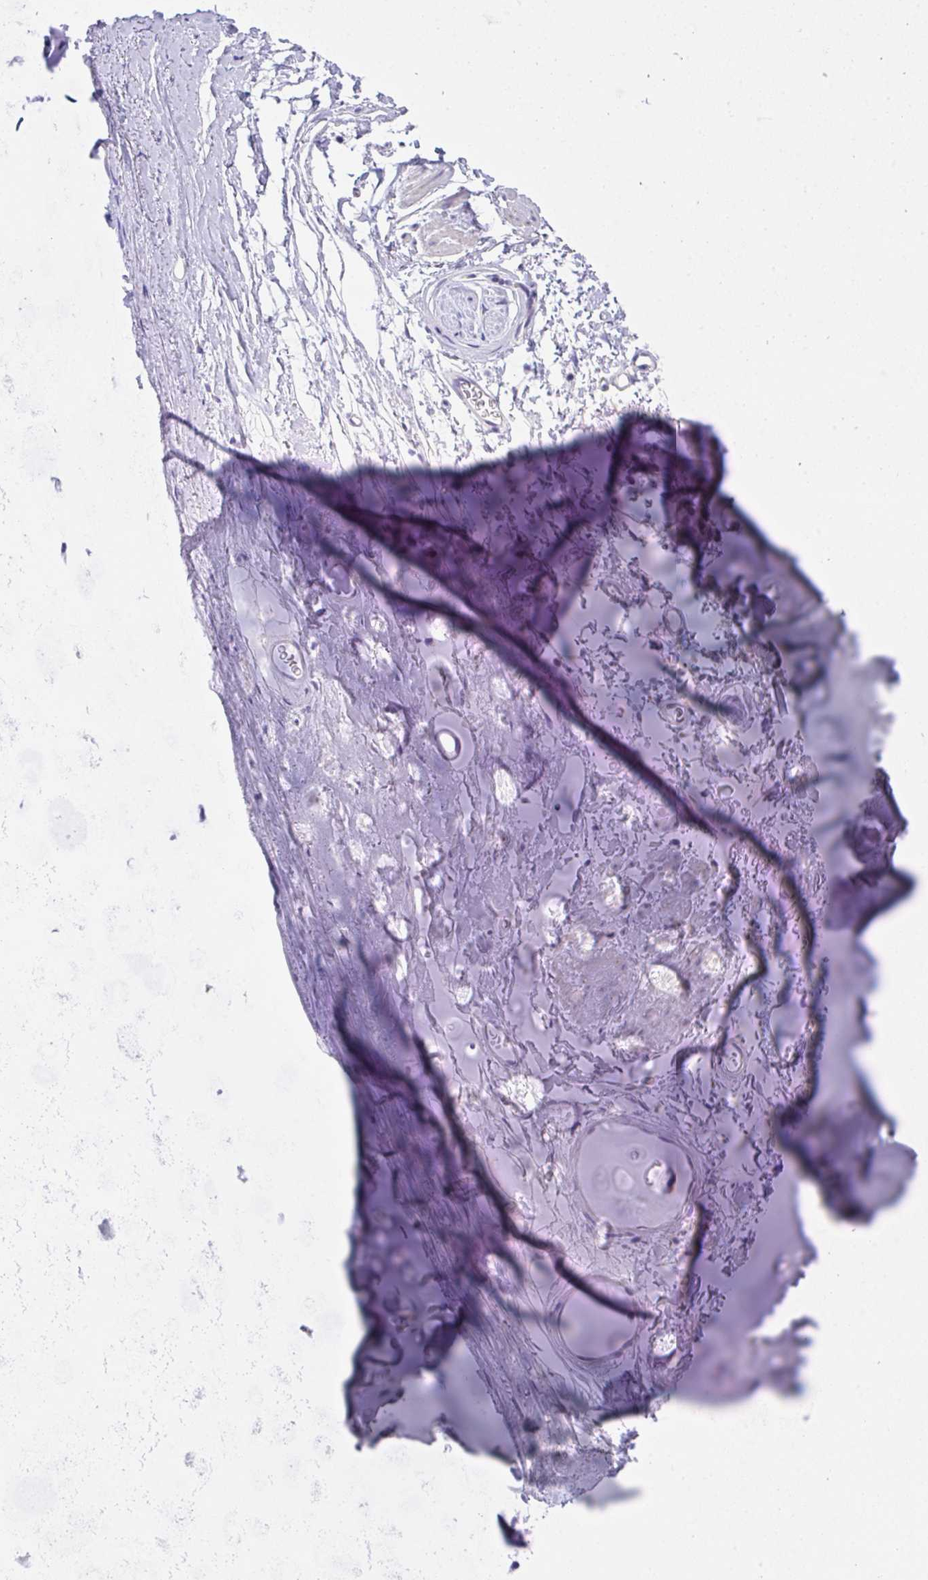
{"staining": {"intensity": "negative", "quantity": "none", "location": "none"}, "tissue": "adipose tissue", "cell_type": "Adipocytes", "image_type": "normal", "snomed": [{"axis": "morphology", "description": "Normal tissue, NOS"}, {"axis": "topography", "description": "Lymph node"}, {"axis": "topography", "description": "Cartilage tissue"}, {"axis": "topography", "description": "Bronchus"}], "caption": "This is a image of immunohistochemistry (IHC) staining of benign adipose tissue, which shows no staining in adipocytes.", "gene": "MIA3", "patient": {"sex": "female", "age": 70}}